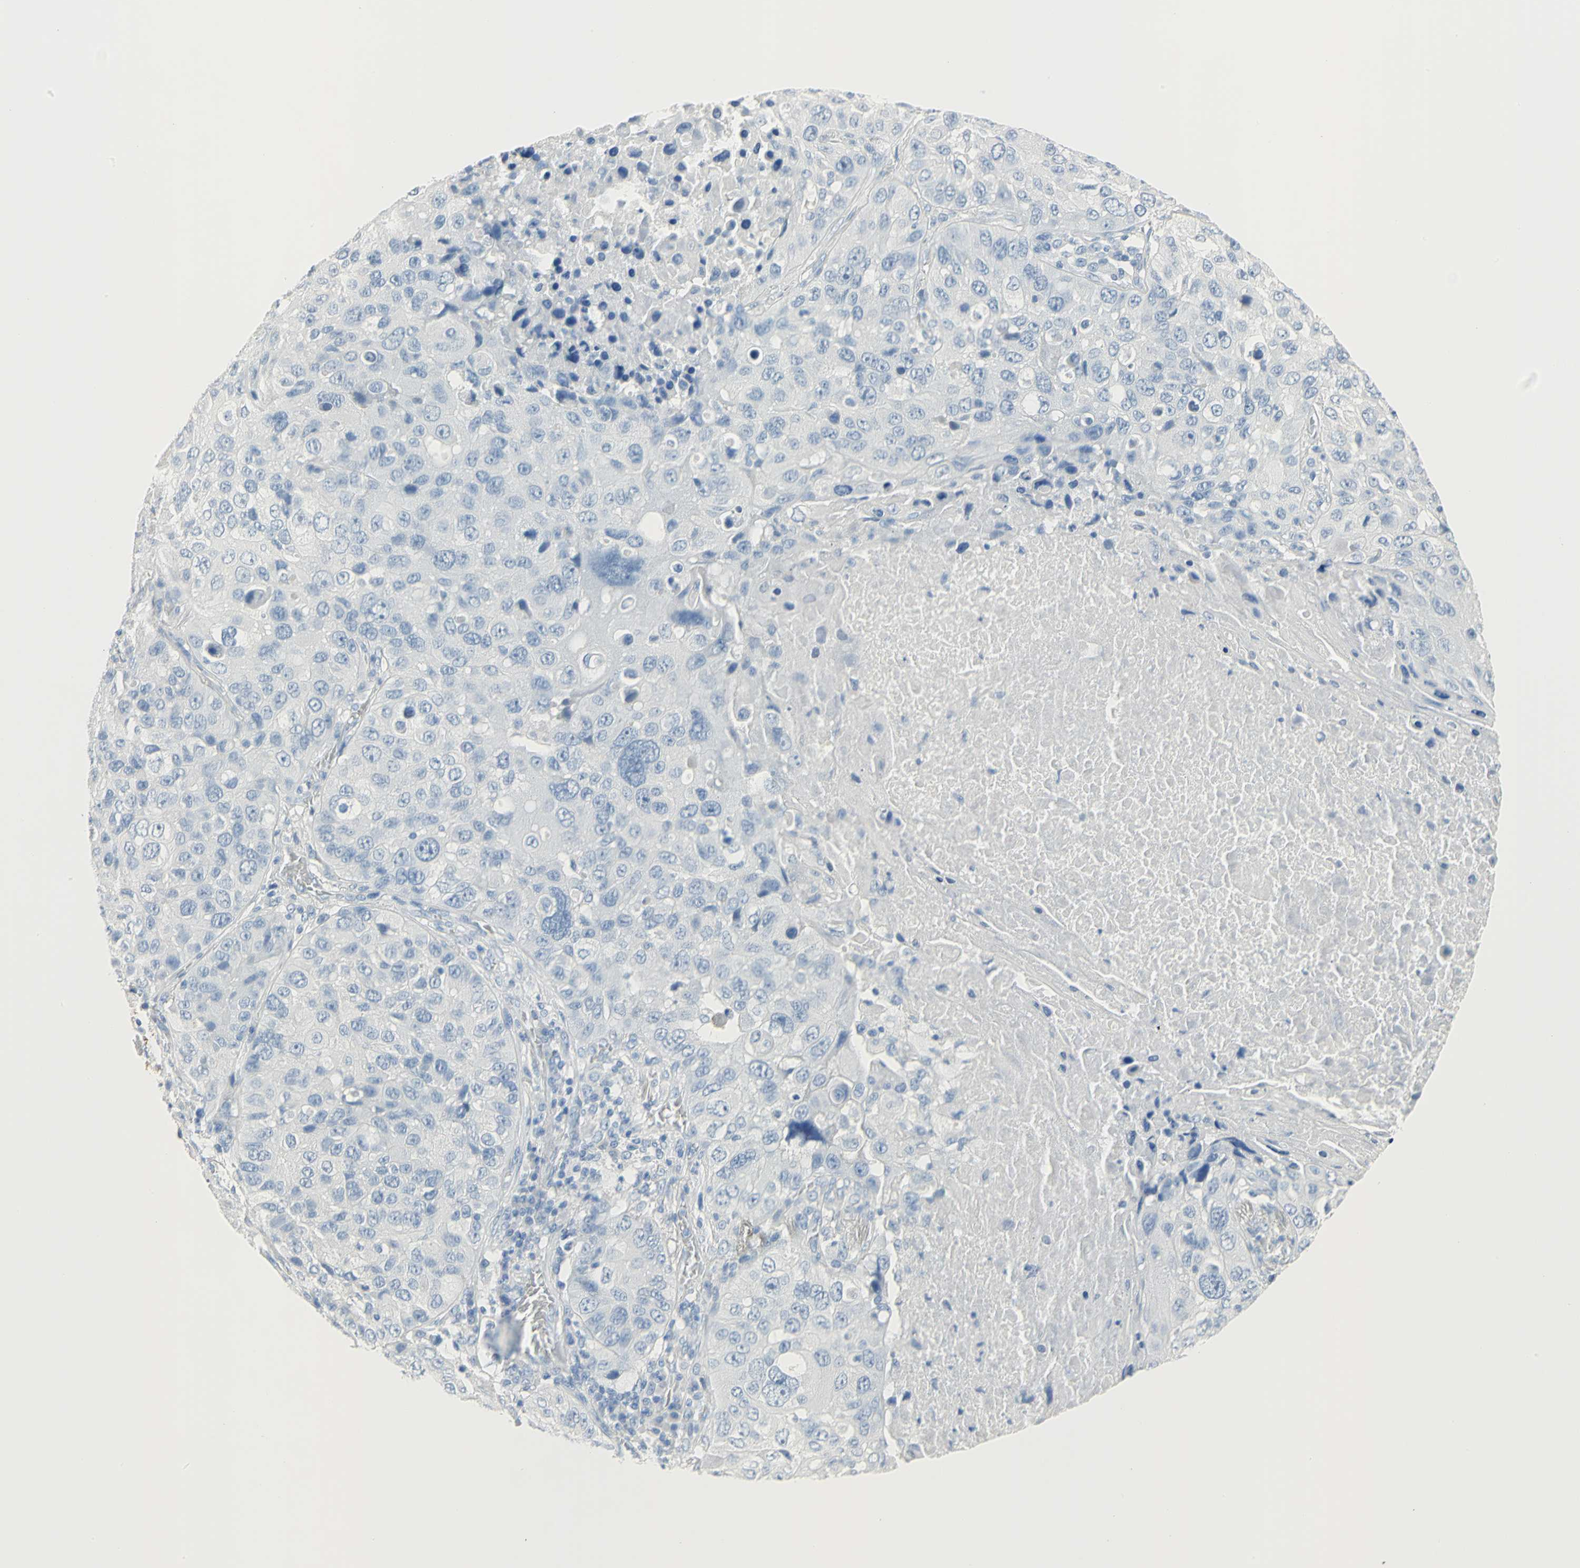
{"staining": {"intensity": "negative", "quantity": "none", "location": "none"}, "tissue": "lung cancer", "cell_type": "Tumor cells", "image_type": "cancer", "snomed": [{"axis": "morphology", "description": "Squamous cell carcinoma, NOS"}, {"axis": "topography", "description": "Lung"}], "caption": "Immunohistochemistry of lung squamous cell carcinoma reveals no staining in tumor cells.", "gene": "CA3", "patient": {"sex": "male", "age": 57}}